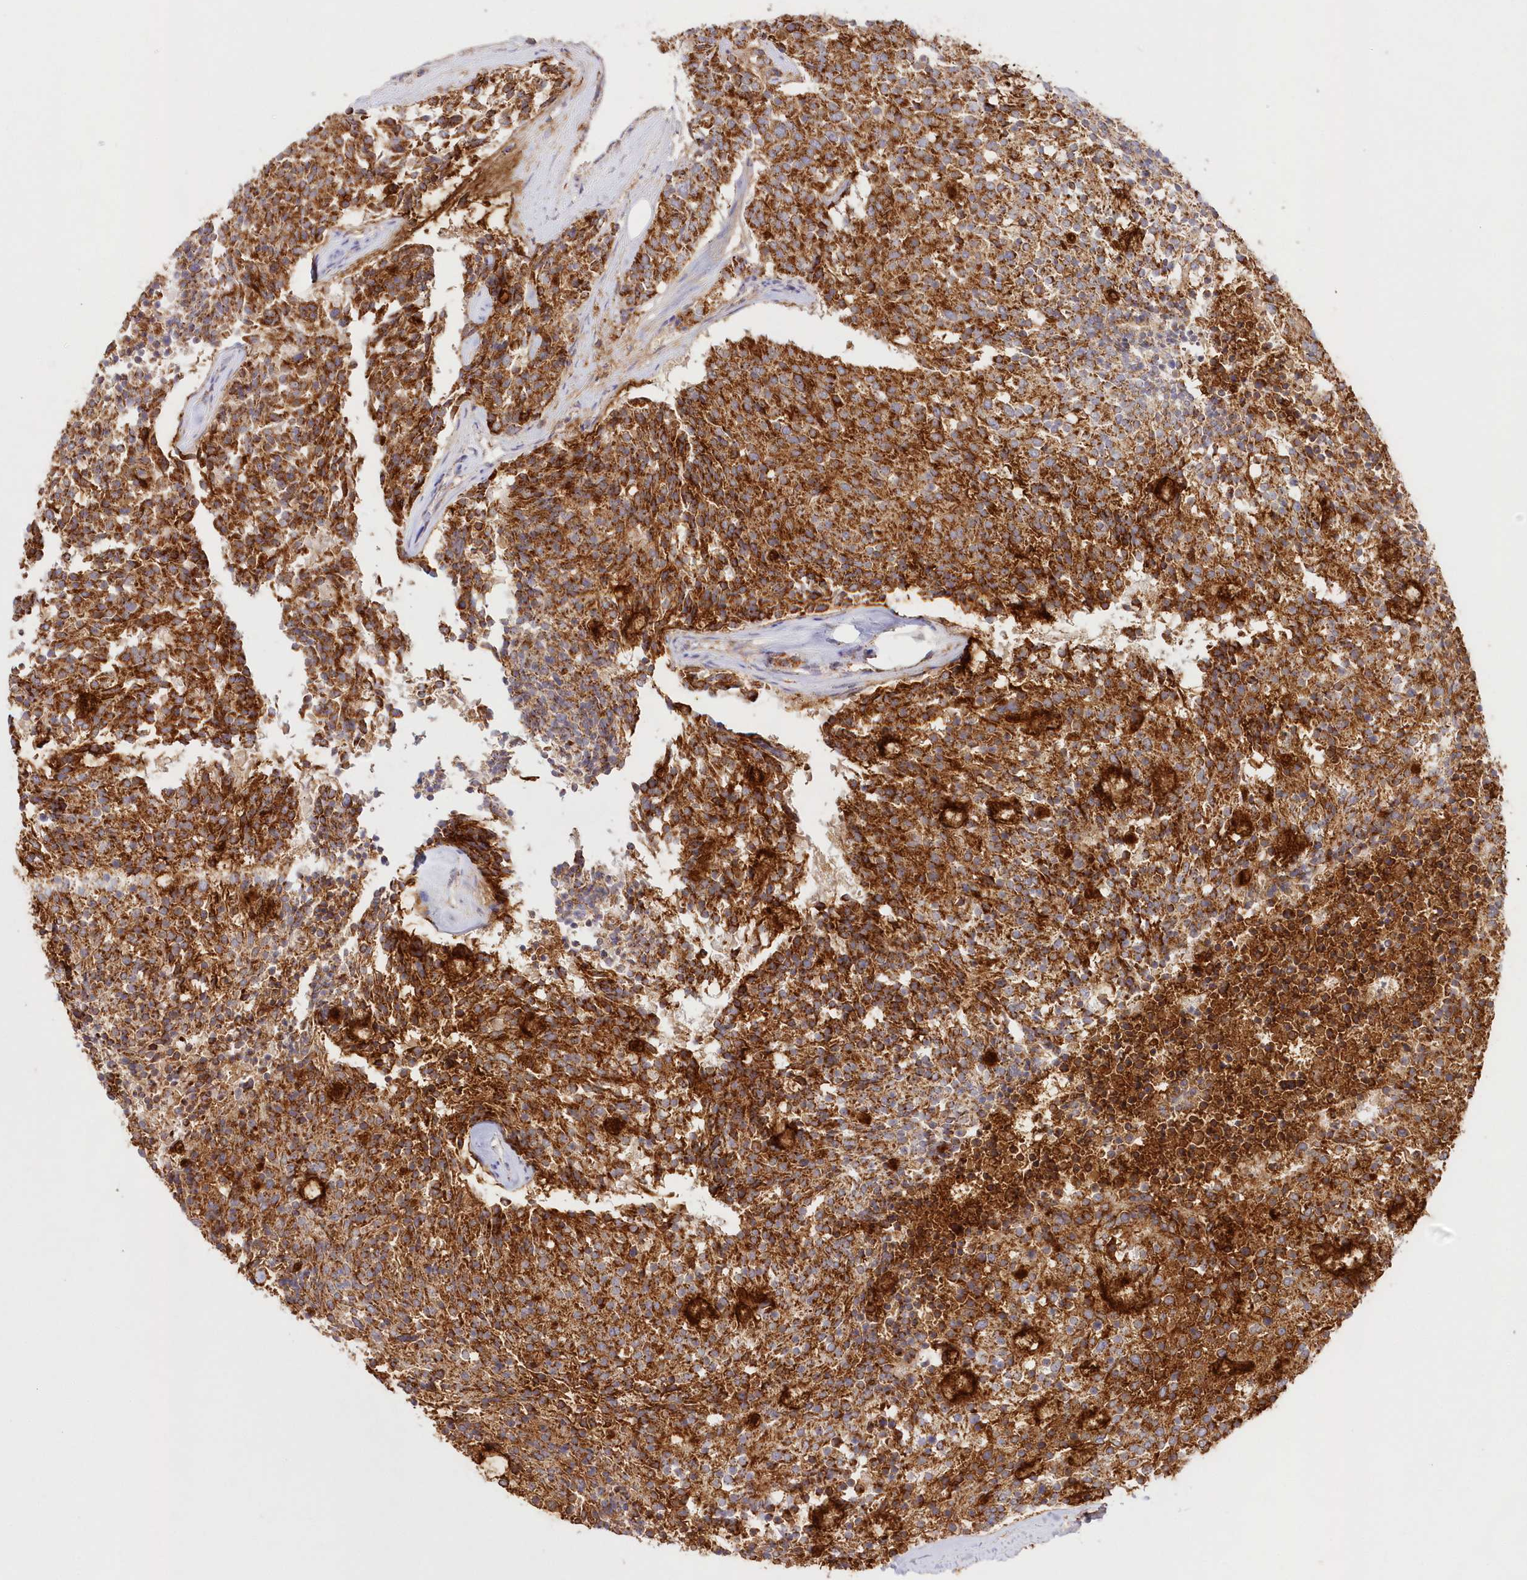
{"staining": {"intensity": "strong", "quantity": ">75%", "location": "cytoplasmic/membranous"}, "tissue": "carcinoid", "cell_type": "Tumor cells", "image_type": "cancer", "snomed": [{"axis": "morphology", "description": "Carcinoid, malignant, NOS"}, {"axis": "topography", "description": "Pancreas"}], "caption": "The histopathology image demonstrates staining of malignant carcinoid, revealing strong cytoplasmic/membranous protein expression (brown color) within tumor cells.", "gene": "DNA2", "patient": {"sex": "female", "age": 54}}